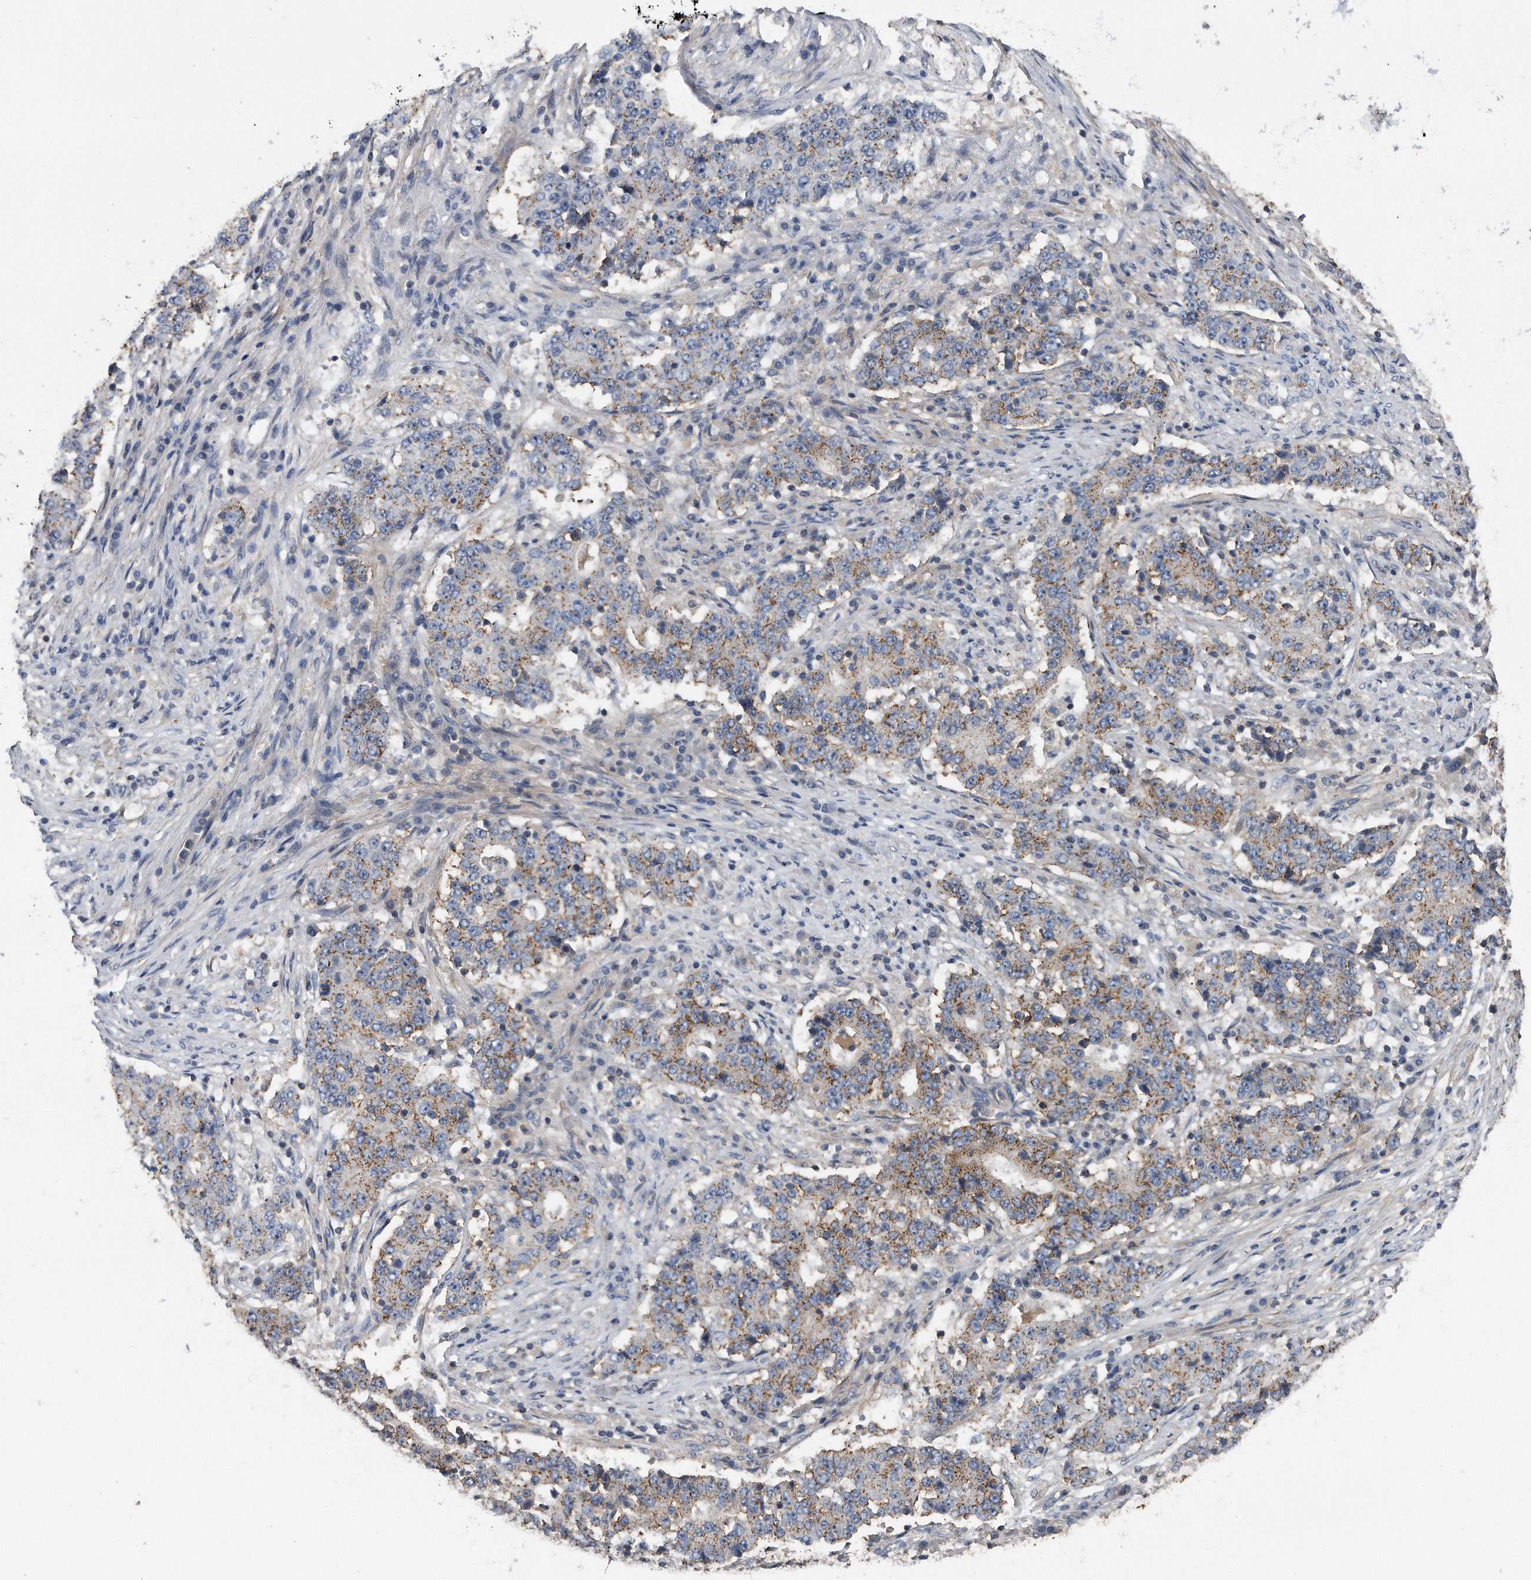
{"staining": {"intensity": "moderate", "quantity": ">75%", "location": "cytoplasmic/membranous"}, "tissue": "stomach cancer", "cell_type": "Tumor cells", "image_type": "cancer", "snomed": [{"axis": "morphology", "description": "Adenocarcinoma, NOS"}, {"axis": "topography", "description": "Stomach"}], "caption": "The photomicrograph exhibits immunohistochemical staining of stomach cancer. There is moderate cytoplasmic/membranous expression is appreciated in approximately >75% of tumor cells. Immunohistochemistry stains the protein of interest in brown and the nuclei are stained blue.", "gene": "KCND3", "patient": {"sex": "male", "age": 59}}